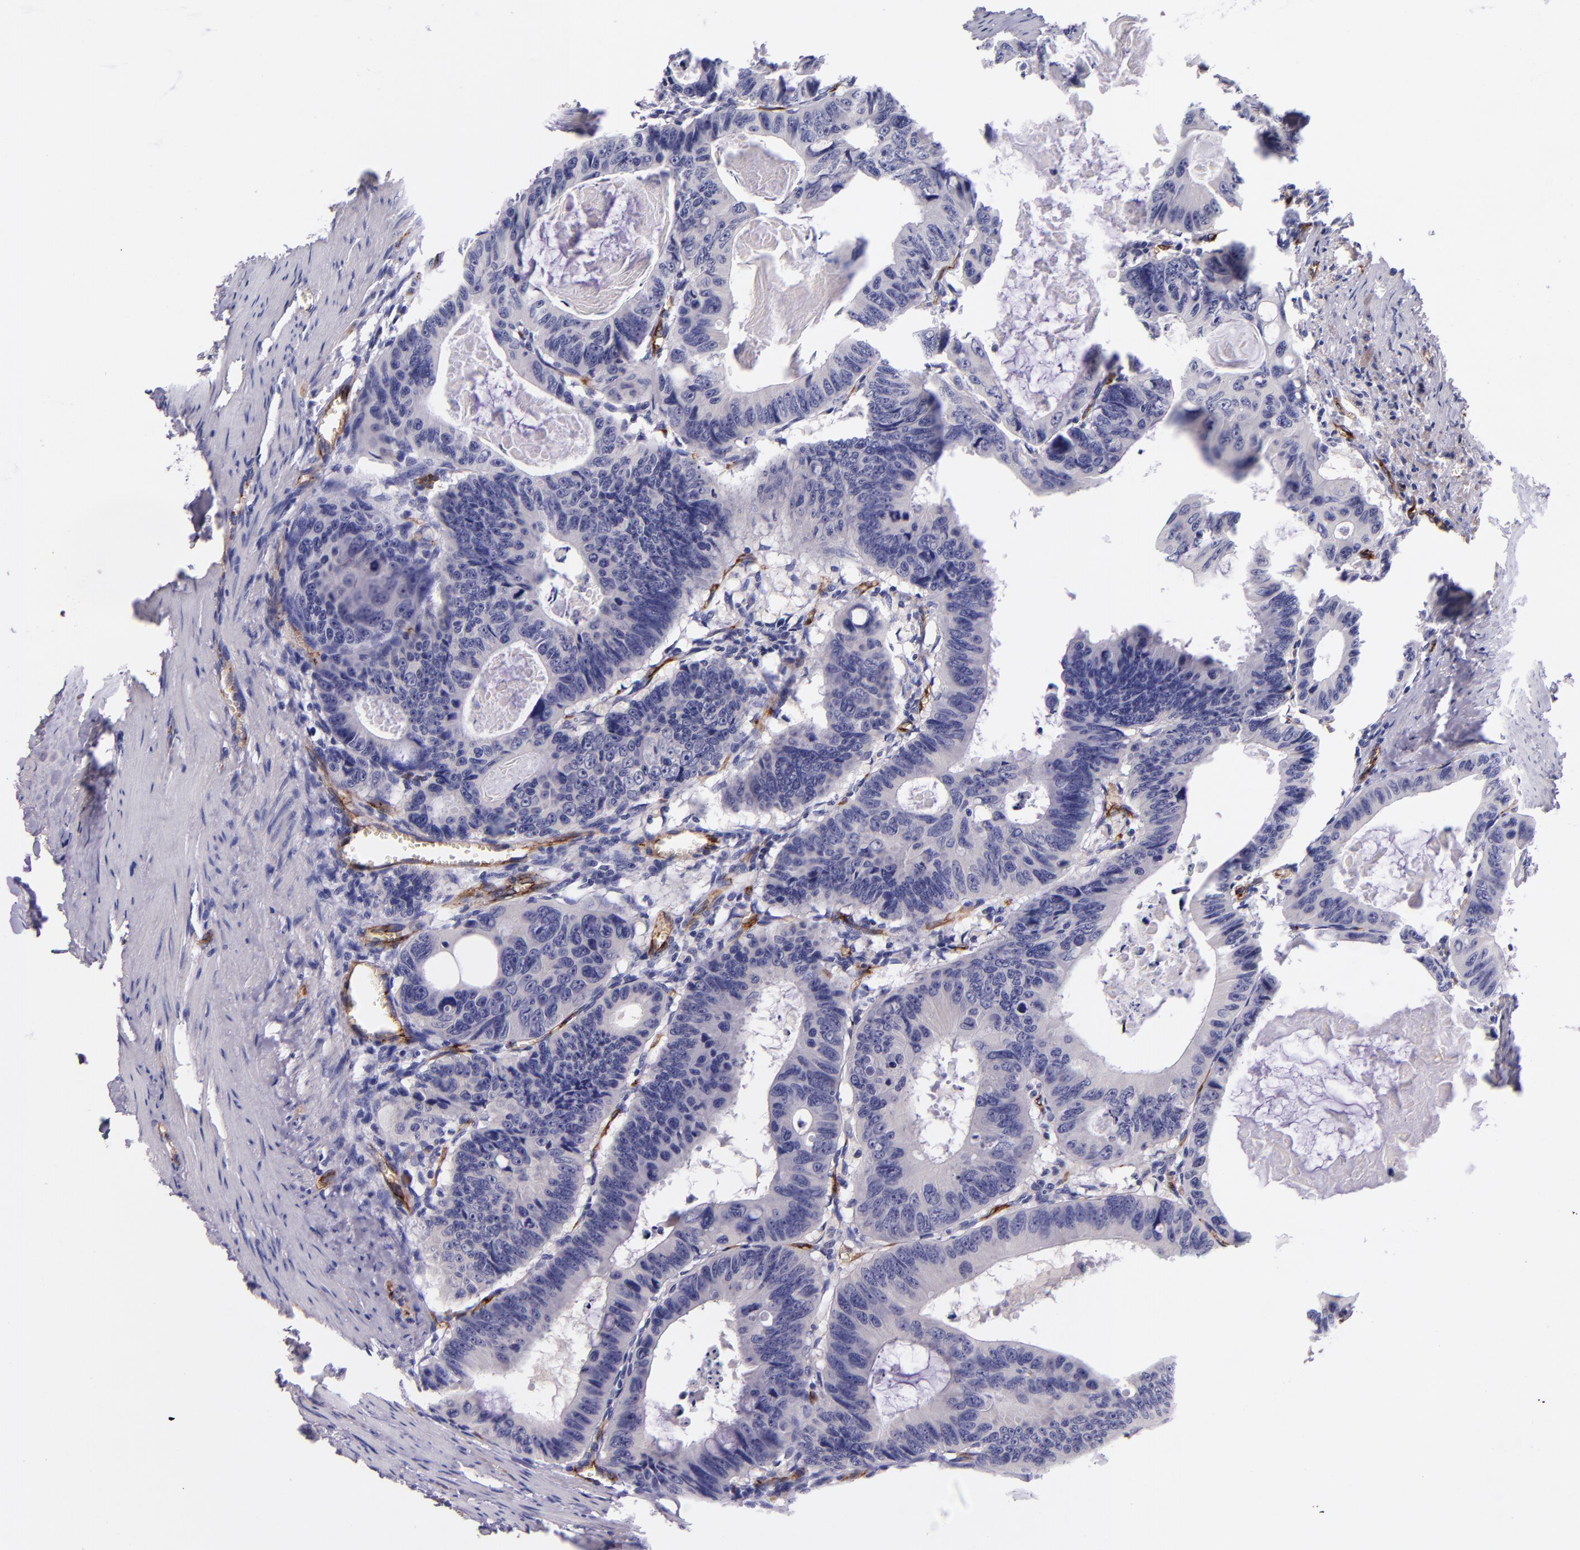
{"staining": {"intensity": "negative", "quantity": "none", "location": "none"}, "tissue": "colorectal cancer", "cell_type": "Tumor cells", "image_type": "cancer", "snomed": [{"axis": "morphology", "description": "Adenocarcinoma, NOS"}, {"axis": "topography", "description": "Colon"}], "caption": "Adenocarcinoma (colorectal) was stained to show a protein in brown. There is no significant expression in tumor cells. (Immunohistochemistry (ihc), brightfield microscopy, high magnification).", "gene": "NOS3", "patient": {"sex": "female", "age": 55}}